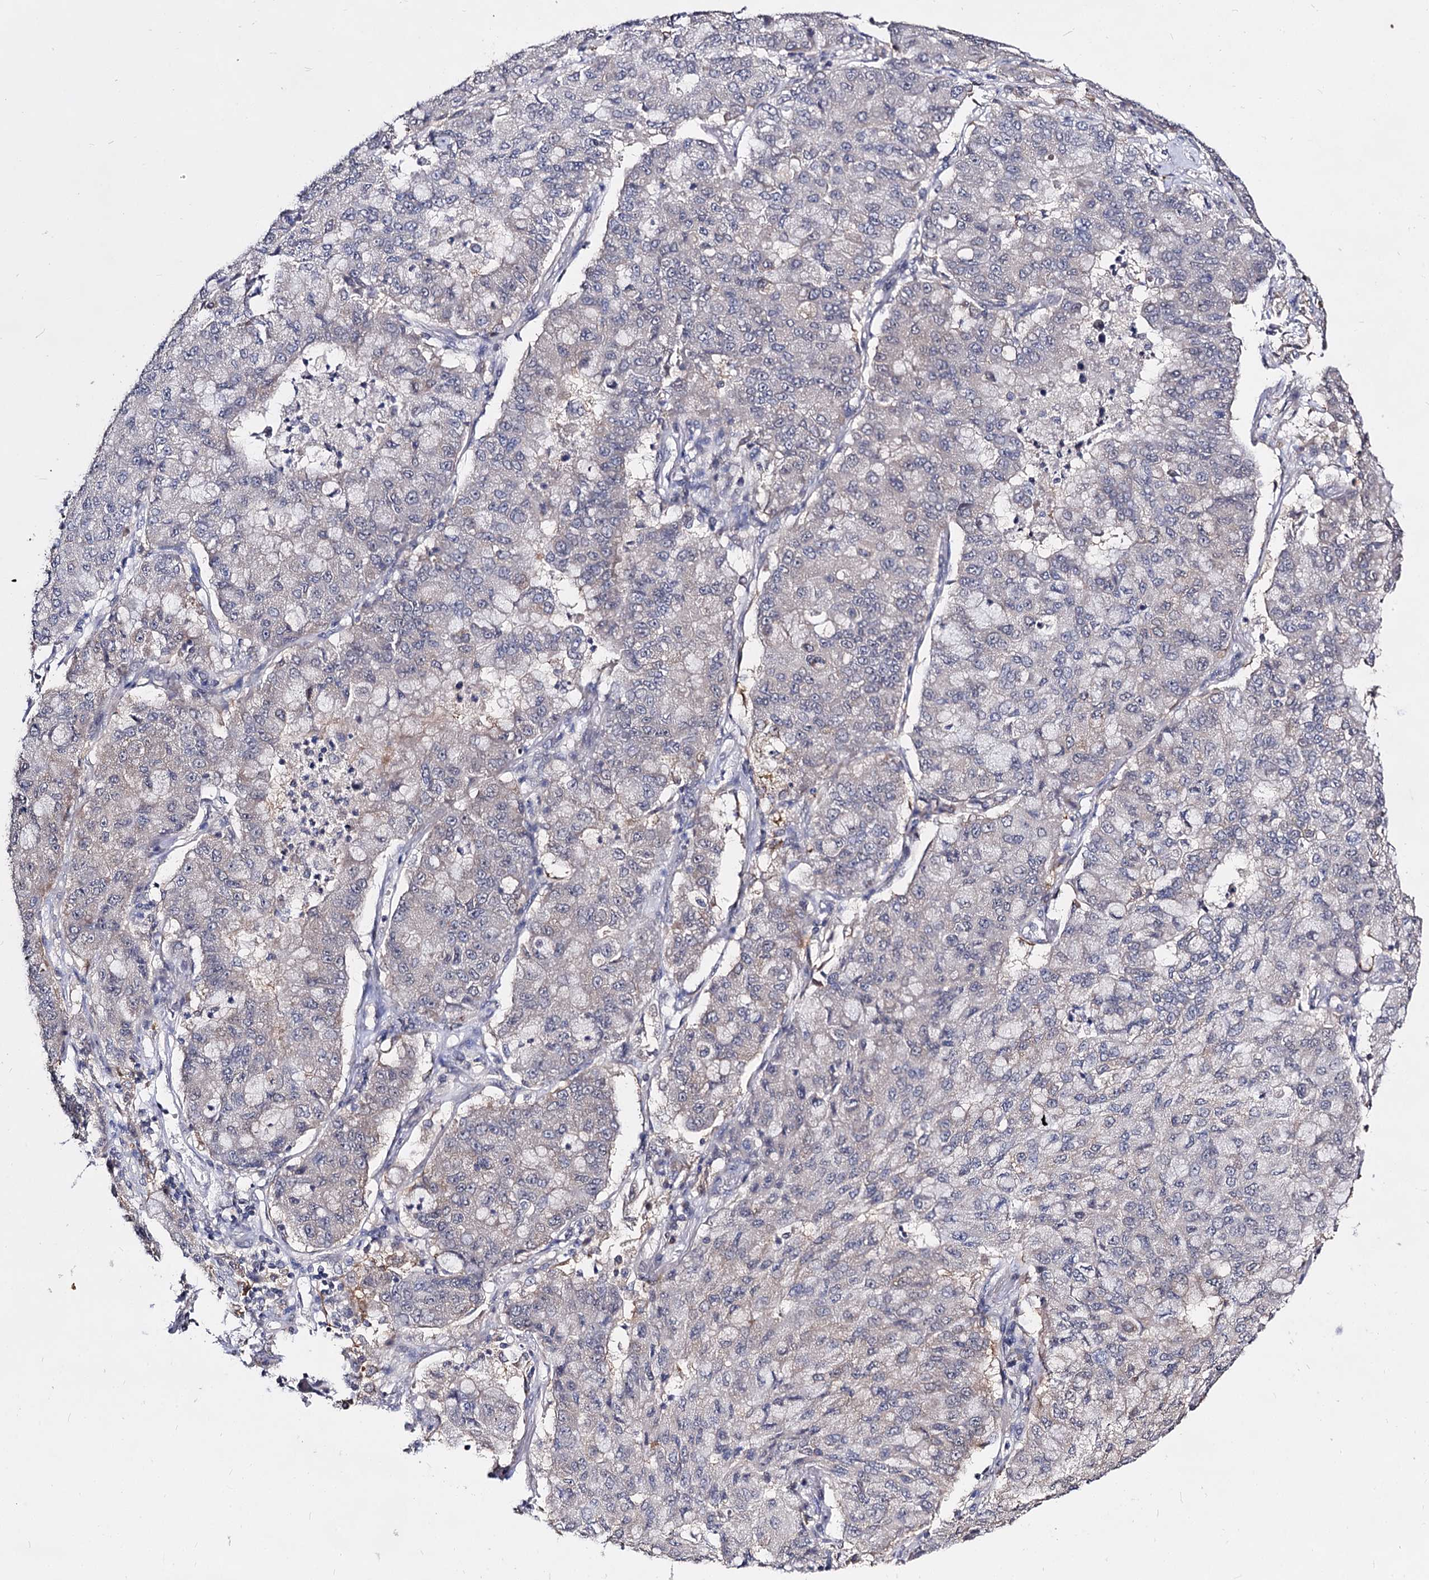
{"staining": {"intensity": "negative", "quantity": "none", "location": "none"}, "tissue": "lung cancer", "cell_type": "Tumor cells", "image_type": "cancer", "snomed": [{"axis": "morphology", "description": "Squamous cell carcinoma, NOS"}, {"axis": "topography", "description": "Lung"}], "caption": "High power microscopy histopathology image of an immunohistochemistry (IHC) image of lung cancer, revealing no significant expression in tumor cells.", "gene": "ARFIP2", "patient": {"sex": "male", "age": 74}}